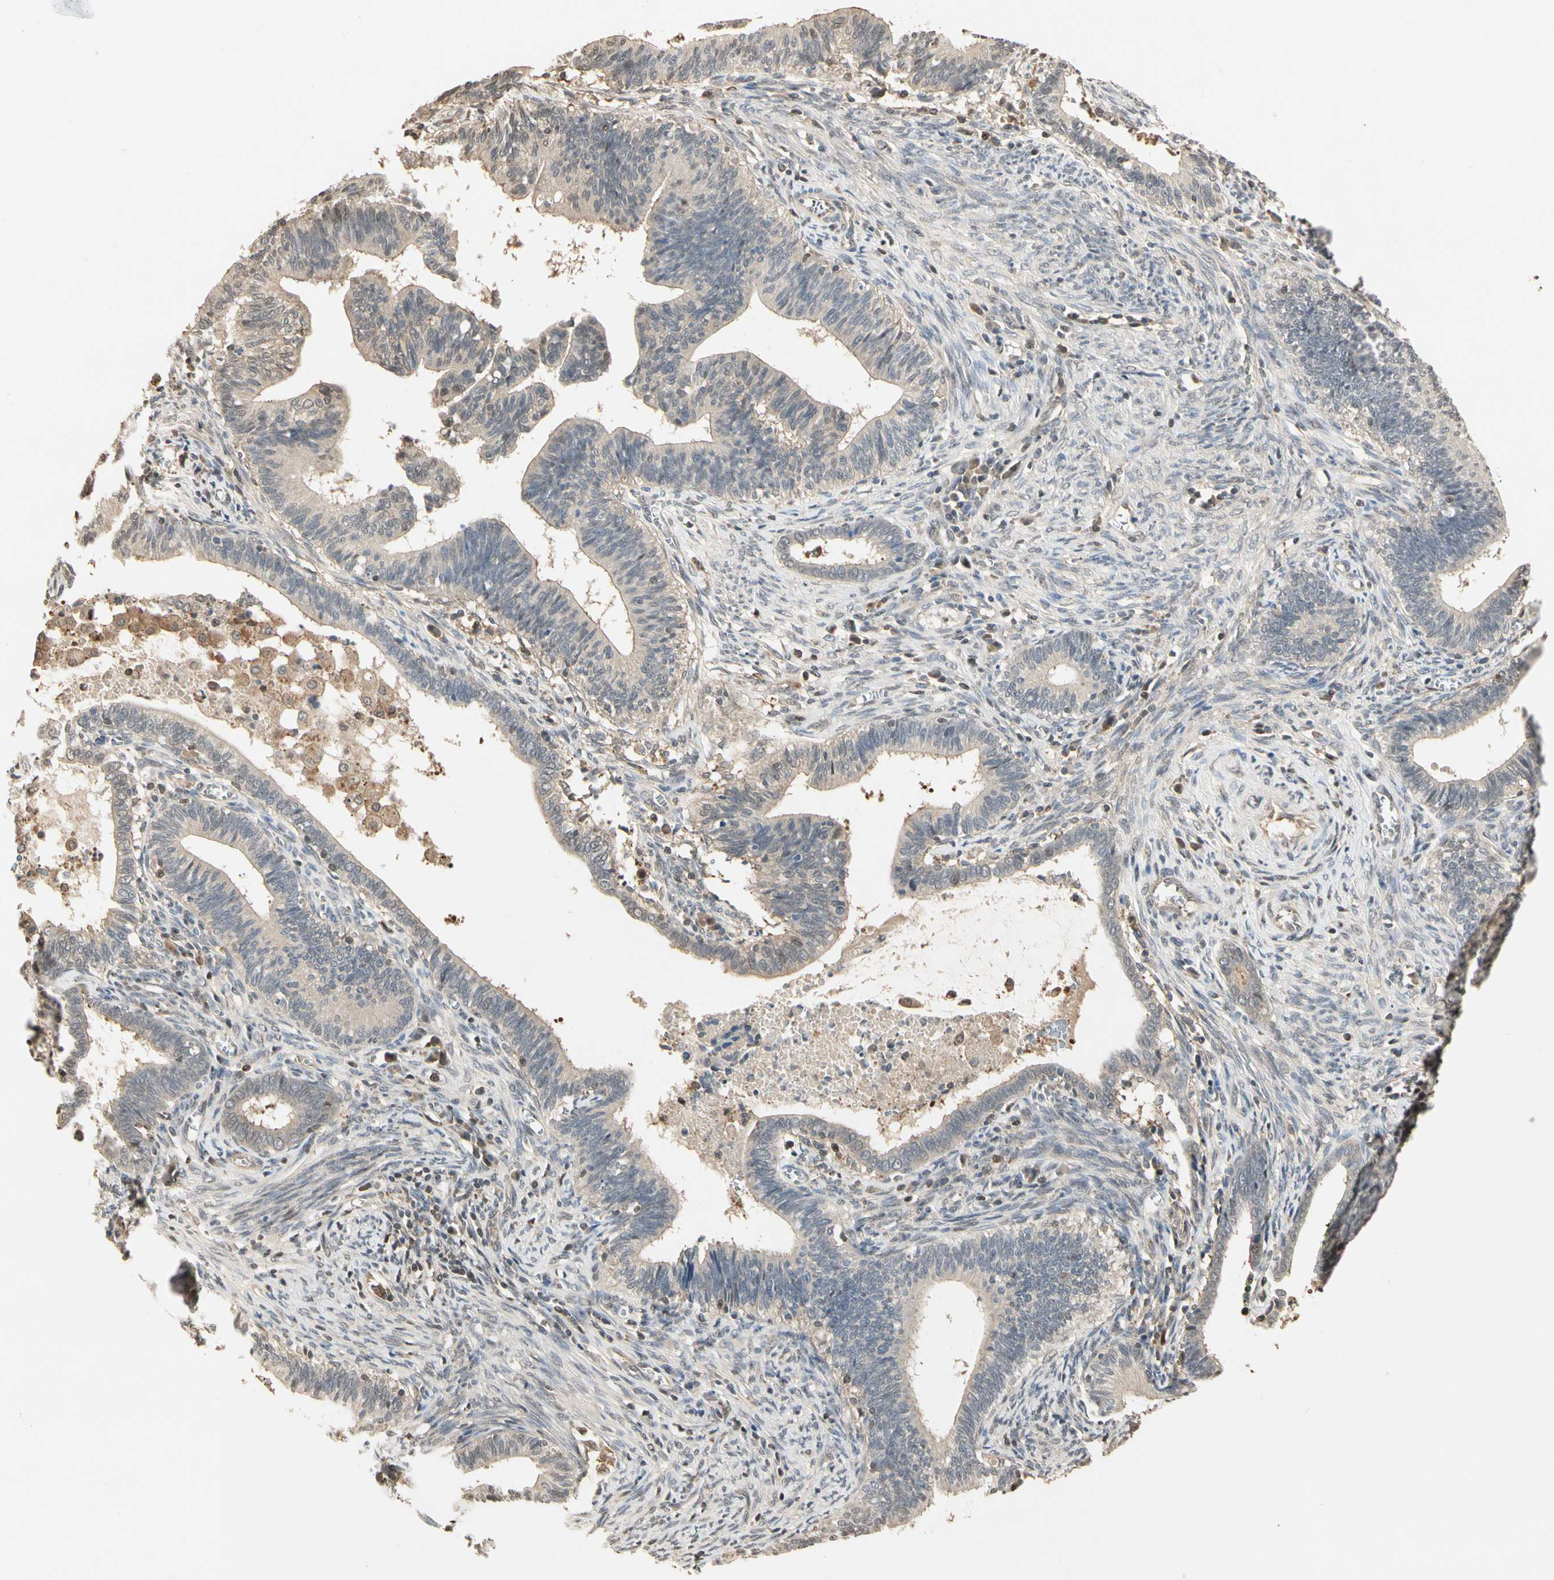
{"staining": {"intensity": "moderate", "quantity": ">75%", "location": "cytoplasmic/membranous"}, "tissue": "cervical cancer", "cell_type": "Tumor cells", "image_type": "cancer", "snomed": [{"axis": "morphology", "description": "Adenocarcinoma, NOS"}, {"axis": "topography", "description": "Cervix"}], "caption": "Adenocarcinoma (cervical) tissue shows moderate cytoplasmic/membranous staining in approximately >75% of tumor cells (DAB IHC, brown staining for protein, blue staining for nuclei).", "gene": "DRG2", "patient": {"sex": "female", "age": 44}}